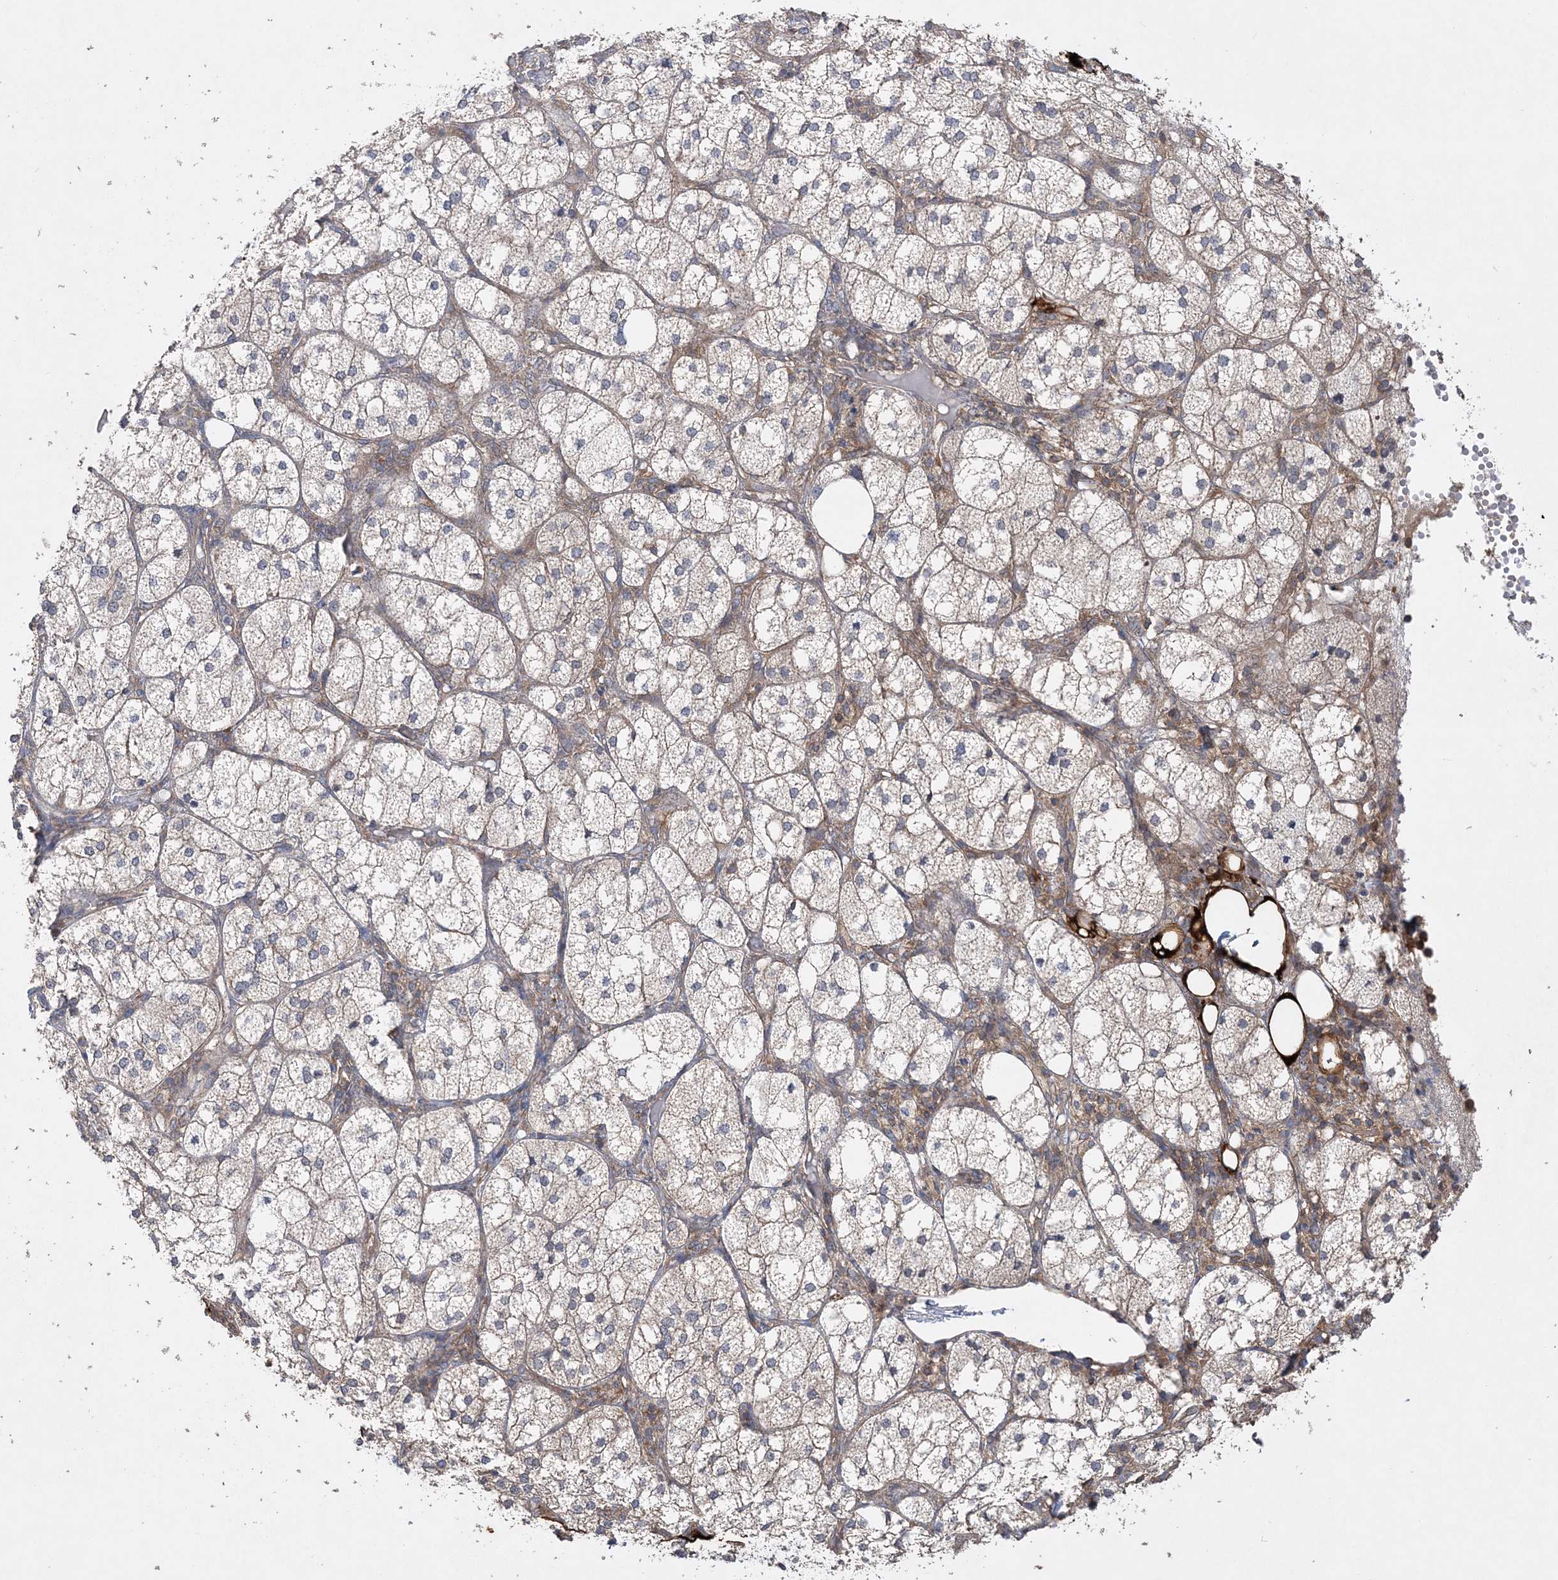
{"staining": {"intensity": "moderate", "quantity": "25%-75%", "location": "cytoplasmic/membranous"}, "tissue": "adrenal gland", "cell_type": "Glandular cells", "image_type": "normal", "snomed": [{"axis": "morphology", "description": "Normal tissue, NOS"}, {"axis": "topography", "description": "Adrenal gland"}], "caption": "A photomicrograph of adrenal gland stained for a protein reveals moderate cytoplasmic/membranous brown staining in glandular cells.", "gene": "ACAP2", "patient": {"sex": "female", "age": 61}}